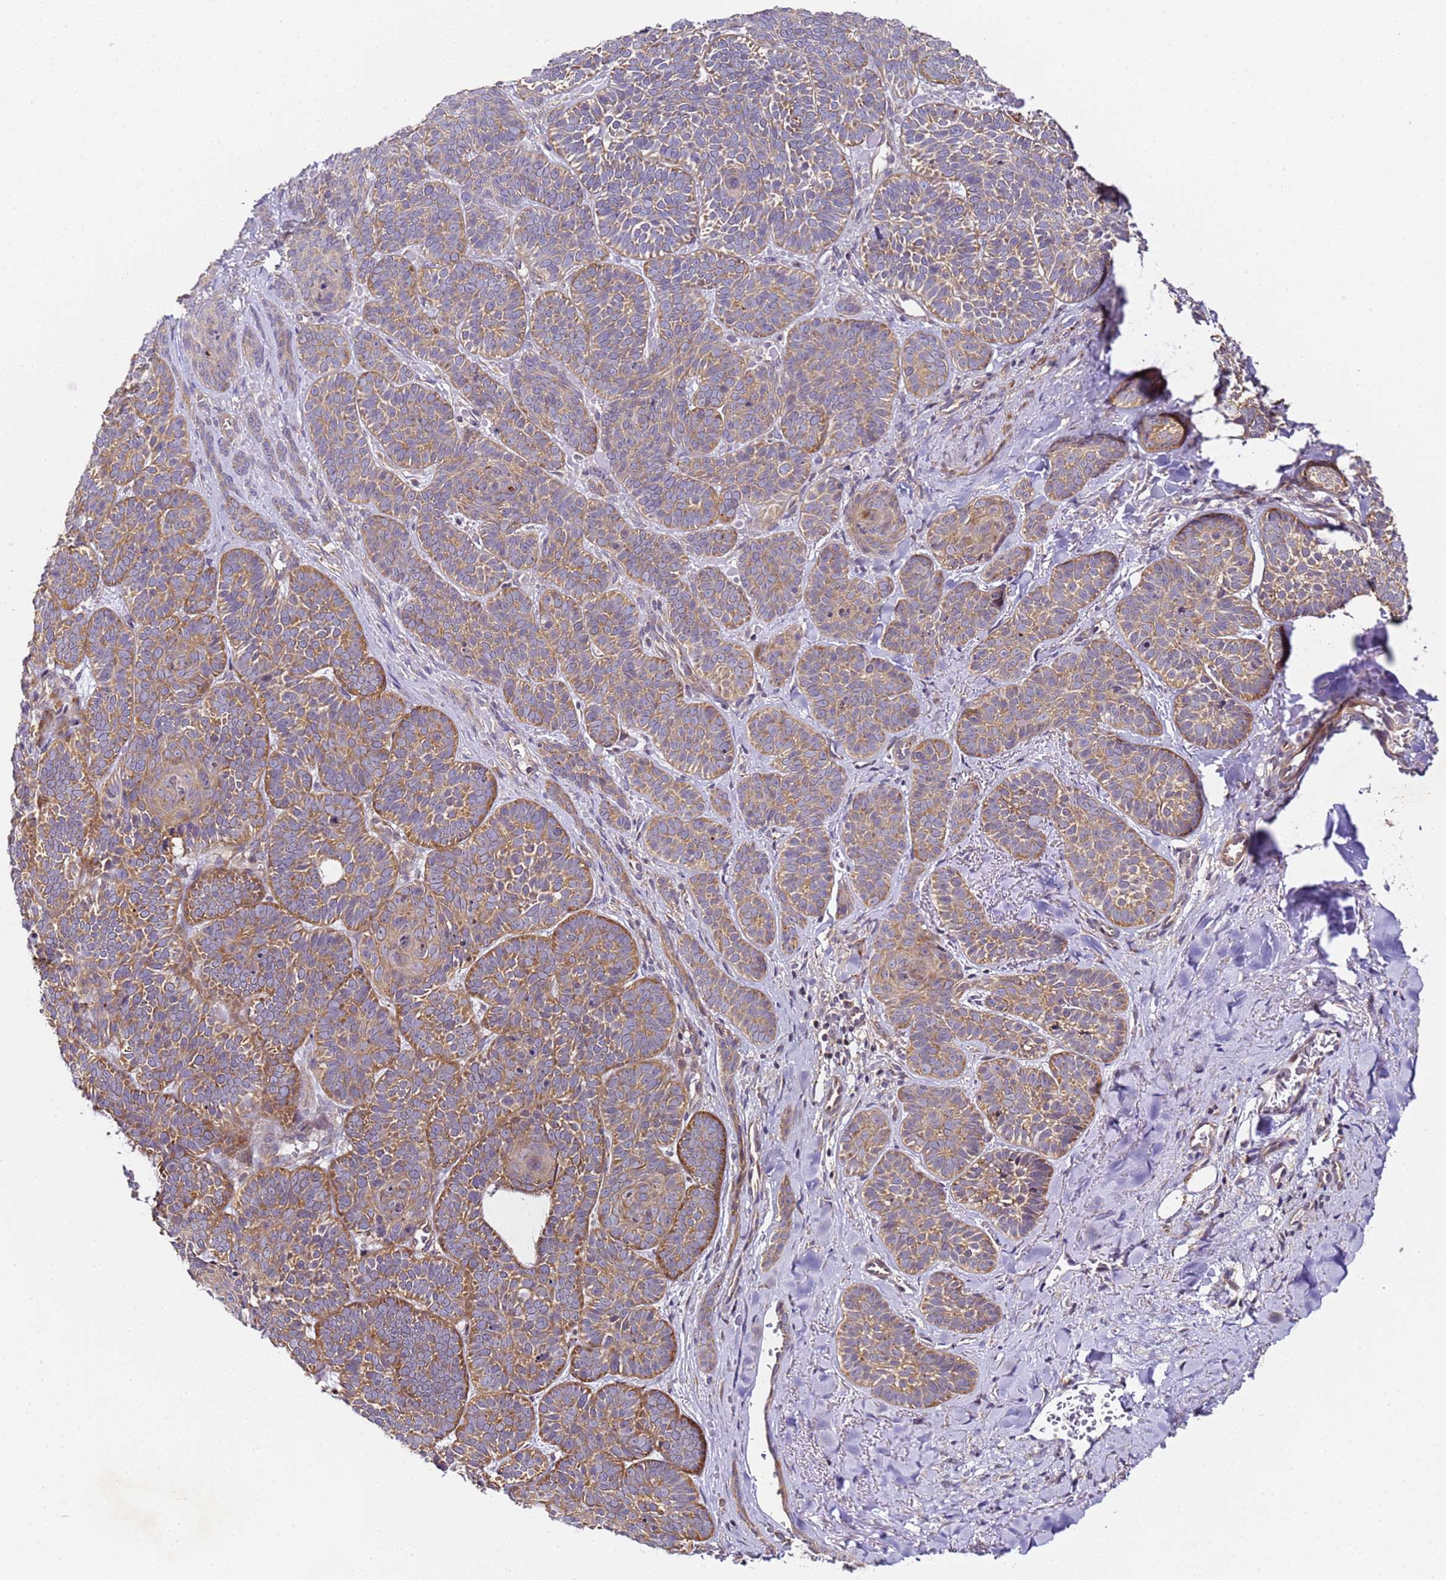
{"staining": {"intensity": "moderate", "quantity": ">75%", "location": "cytoplasmic/membranous"}, "tissue": "skin cancer", "cell_type": "Tumor cells", "image_type": "cancer", "snomed": [{"axis": "morphology", "description": "Basal cell carcinoma"}, {"axis": "topography", "description": "Skin"}], "caption": "IHC (DAB (3,3'-diaminobenzidine)) staining of human skin cancer (basal cell carcinoma) shows moderate cytoplasmic/membranous protein expression in about >75% of tumor cells. The staining was performed using DAB (3,3'-diaminobenzidine), with brown indicating positive protein expression. Nuclei are stained blue with hematoxylin.", "gene": "RPL13A", "patient": {"sex": "male", "age": 85}}